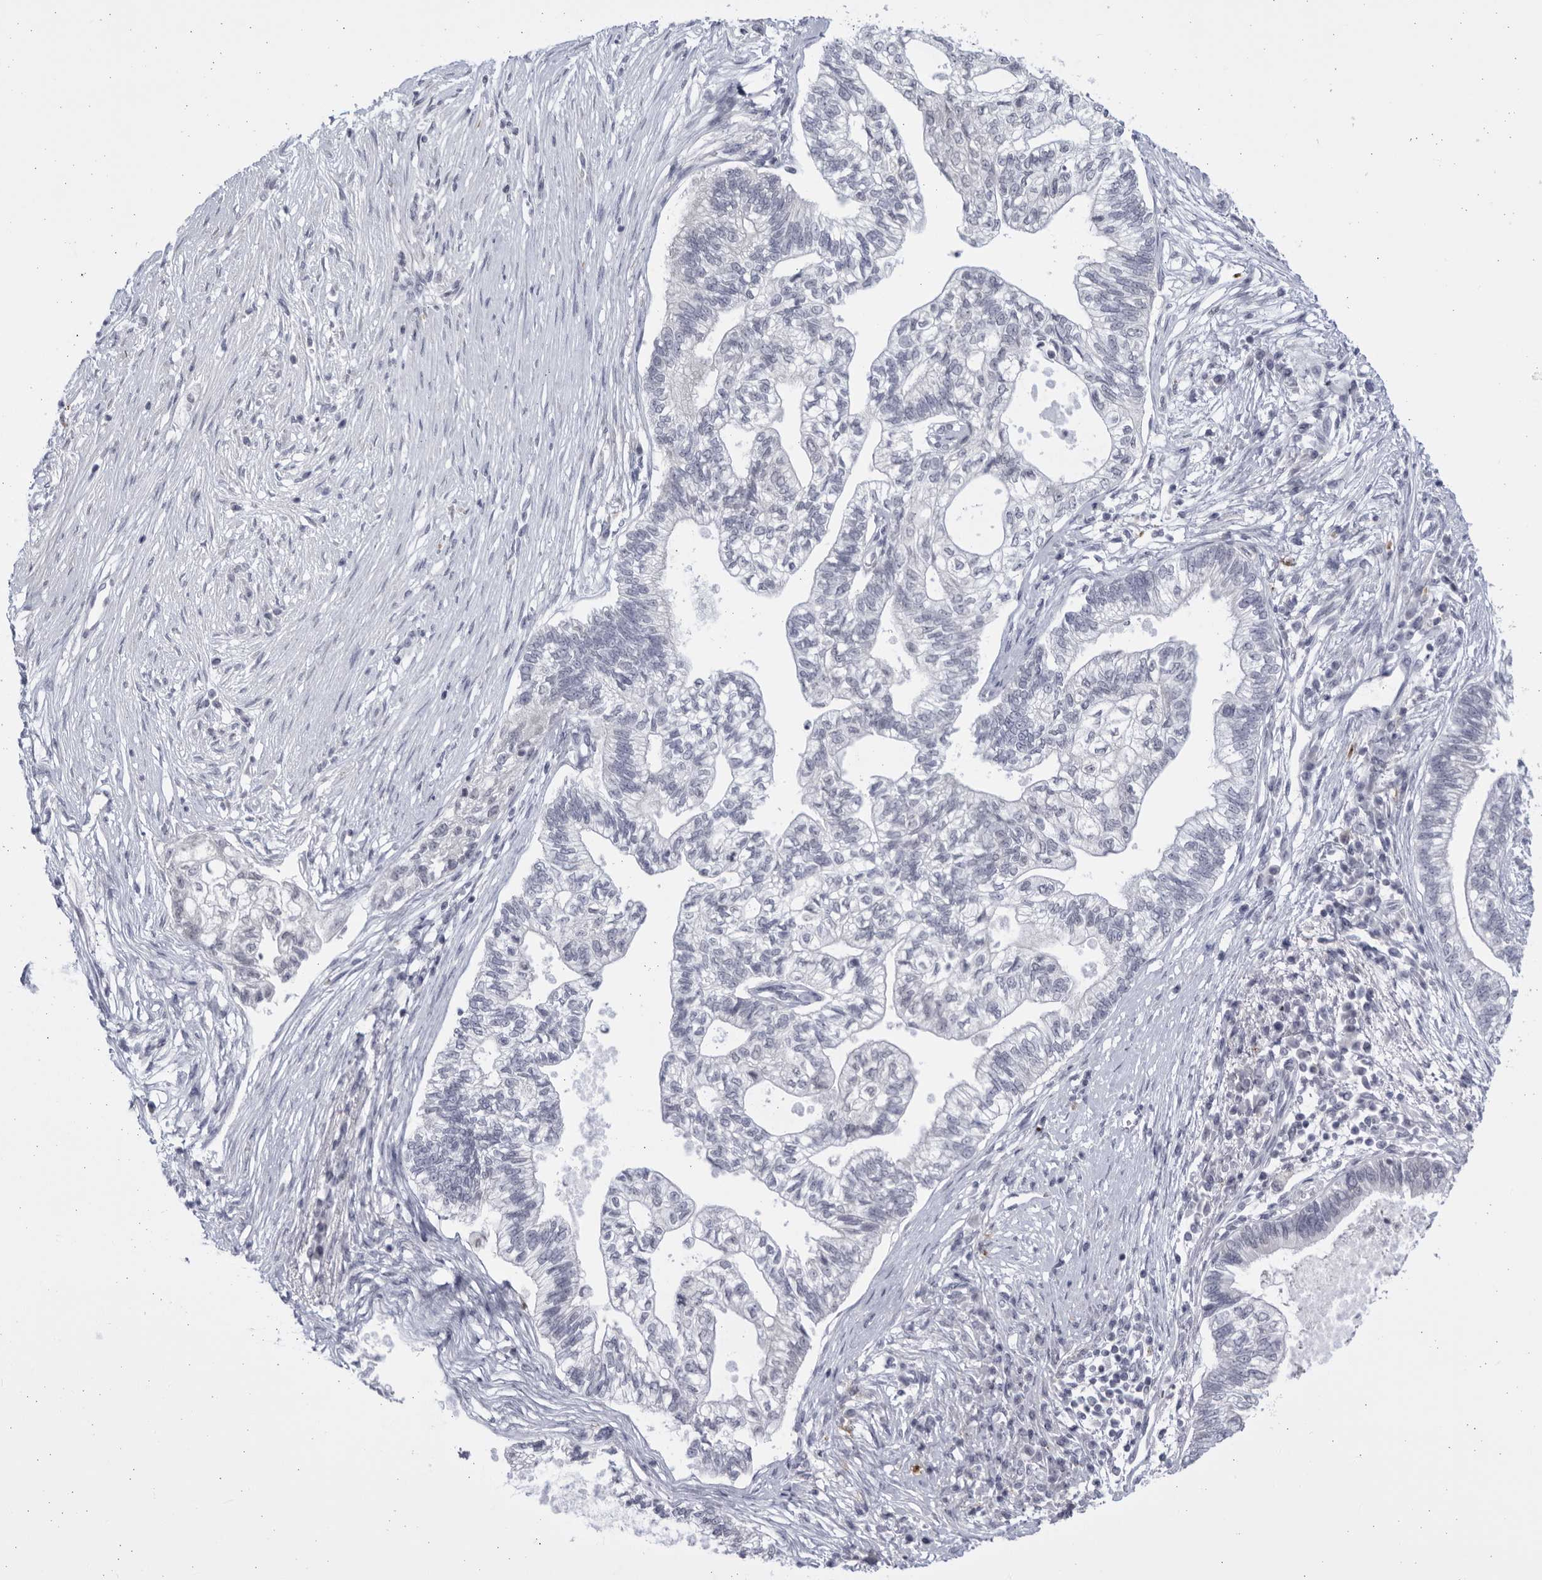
{"staining": {"intensity": "negative", "quantity": "none", "location": "none"}, "tissue": "pancreatic cancer", "cell_type": "Tumor cells", "image_type": "cancer", "snomed": [{"axis": "morphology", "description": "Adenocarcinoma, NOS"}, {"axis": "topography", "description": "Pancreas"}], "caption": "An IHC photomicrograph of adenocarcinoma (pancreatic) is shown. There is no staining in tumor cells of adenocarcinoma (pancreatic).", "gene": "CCDC181", "patient": {"sex": "male", "age": 72}}